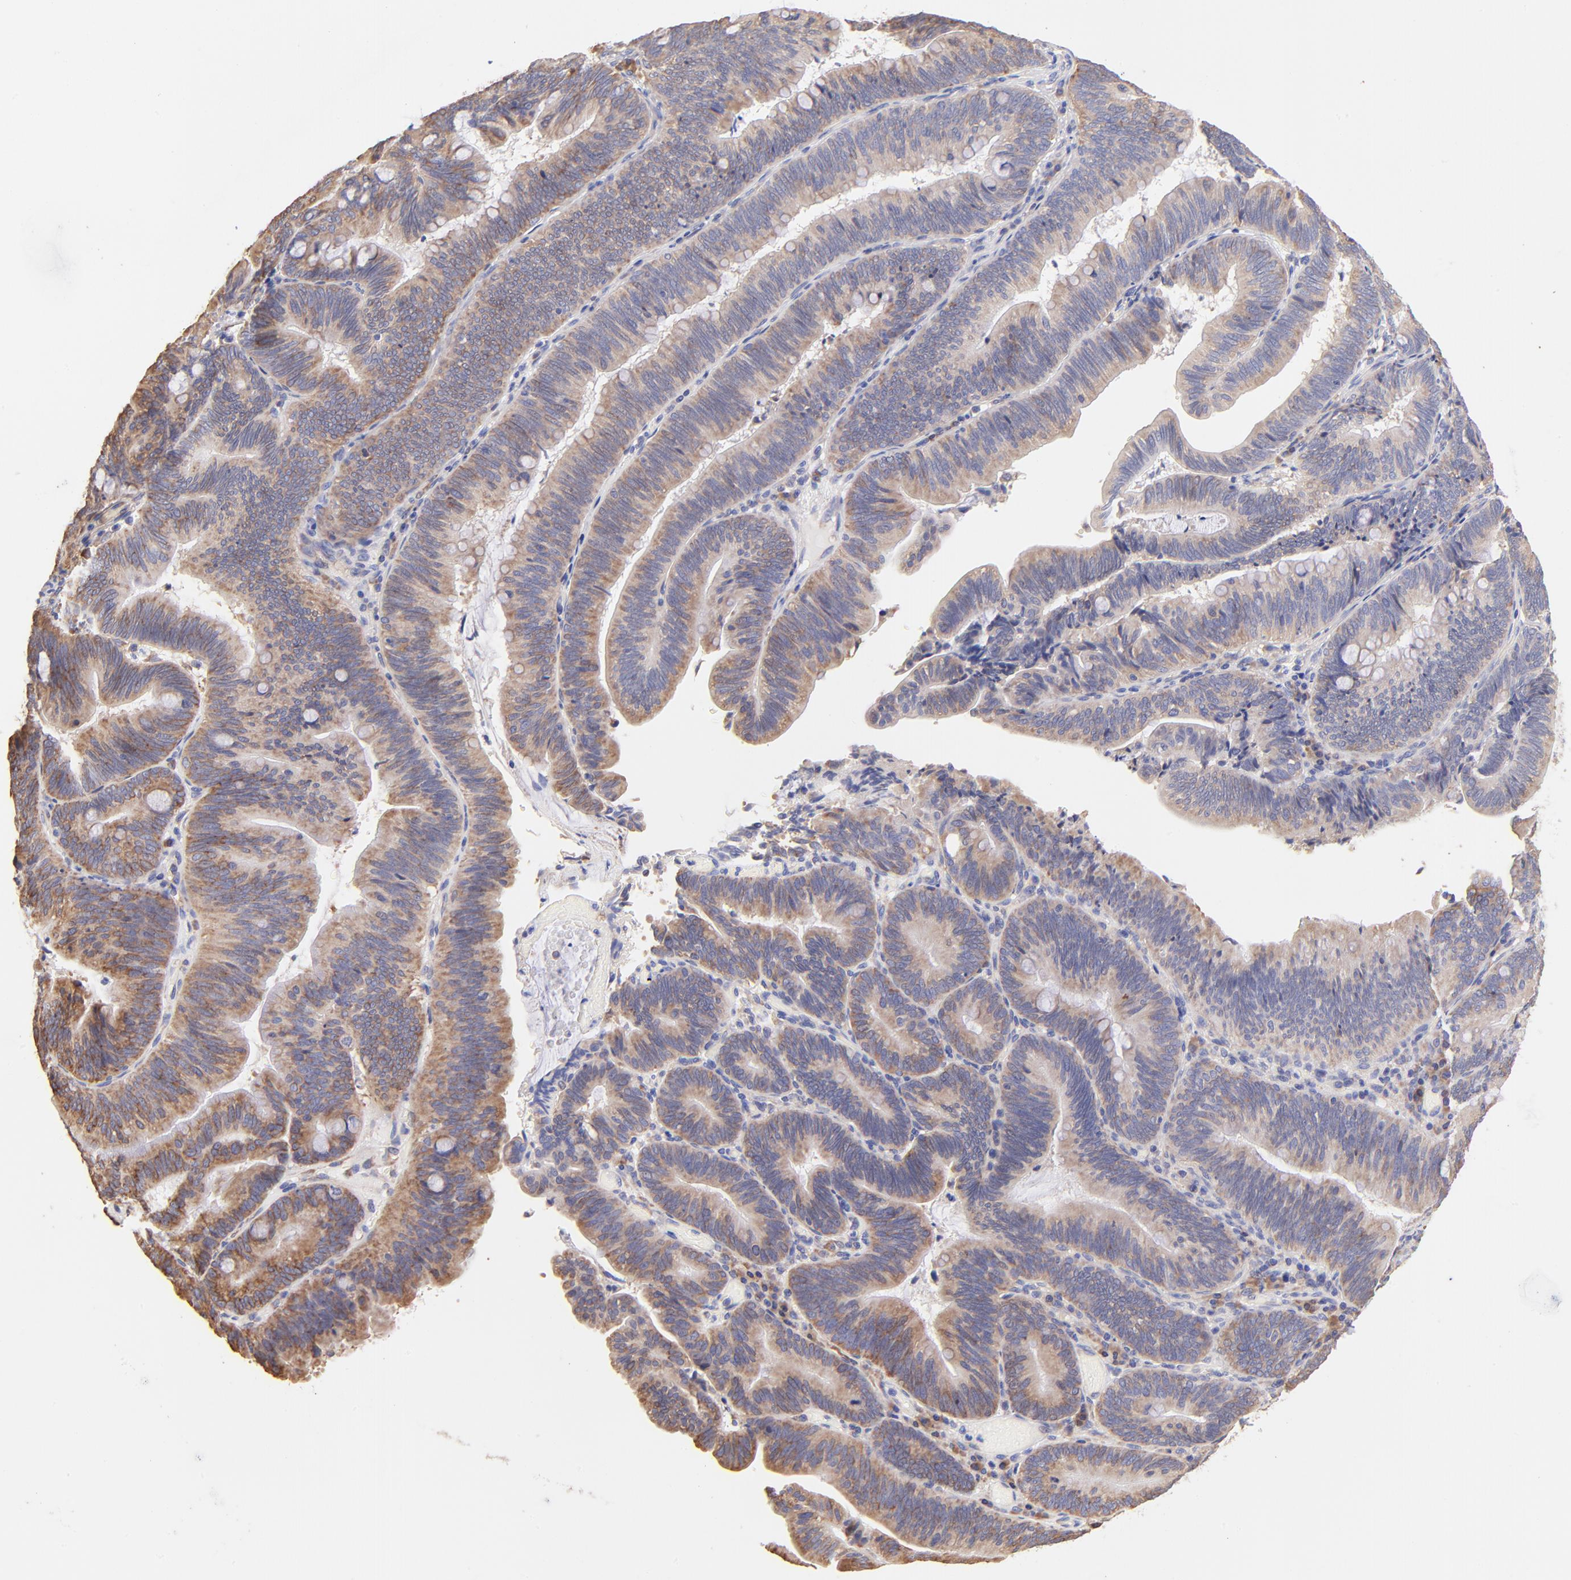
{"staining": {"intensity": "moderate", "quantity": ">75%", "location": "cytoplasmic/membranous"}, "tissue": "pancreatic cancer", "cell_type": "Tumor cells", "image_type": "cancer", "snomed": [{"axis": "morphology", "description": "Adenocarcinoma, NOS"}, {"axis": "topography", "description": "Pancreas"}], "caption": "IHC staining of pancreatic adenocarcinoma, which exhibits medium levels of moderate cytoplasmic/membranous positivity in approximately >75% of tumor cells indicating moderate cytoplasmic/membranous protein expression. The staining was performed using DAB (brown) for protein detection and nuclei were counterstained in hematoxylin (blue).", "gene": "RPL30", "patient": {"sex": "male", "age": 82}}